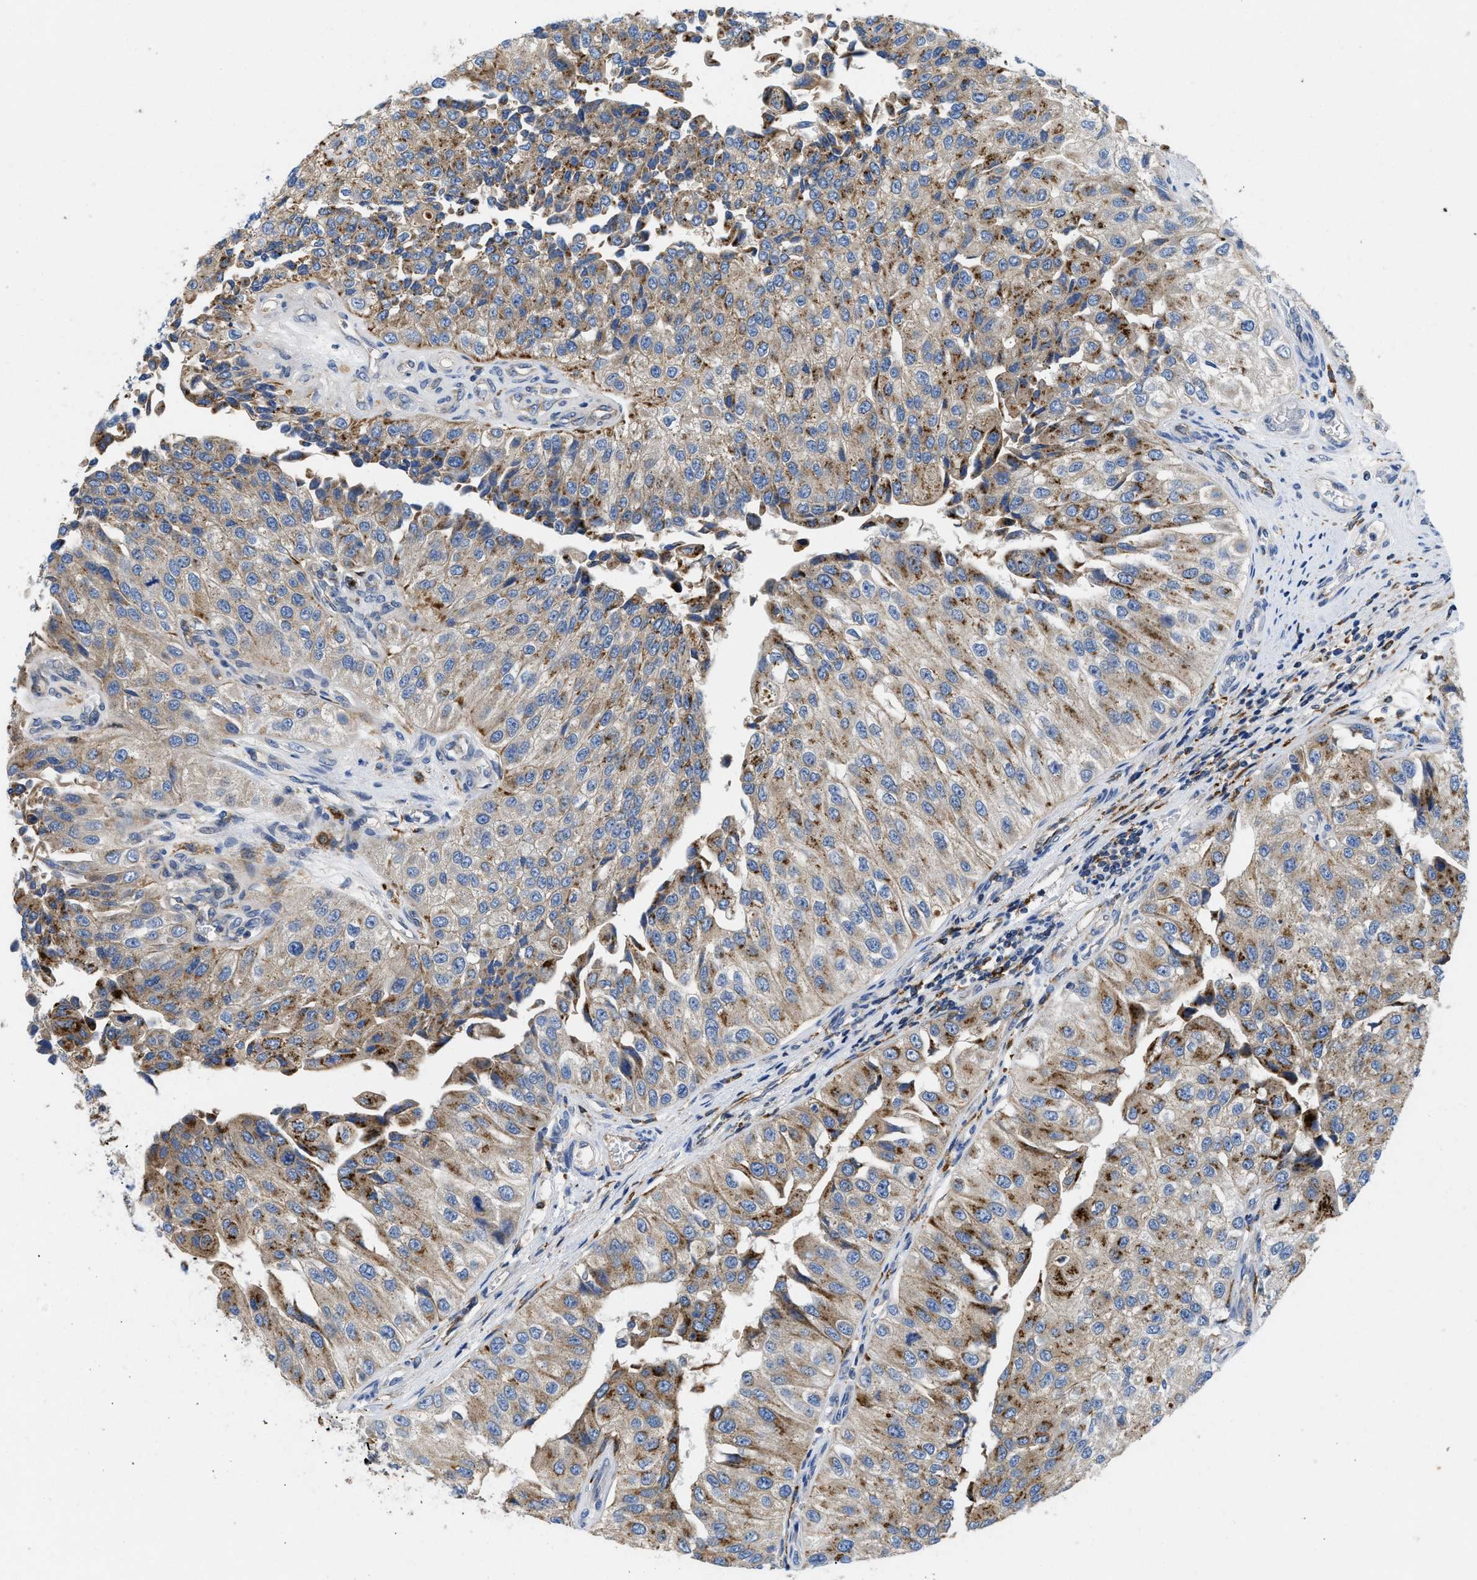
{"staining": {"intensity": "weak", "quantity": ">75%", "location": "cytoplasmic/membranous"}, "tissue": "urothelial cancer", "cell_type": "Tumor cells", "image_type": "cancer", "snomed": [{"axis": "morphology", "description": "Urothelial carcinoma, High grade"}, {"axis": "topography", "description": "Kidney"}, {"axis": "topography", "description": "Urinary bladder"}], "caption": "High-grade urothelial carcinoma stained with DAB (3,3'-diaminobenzidine) immunohistochemistry exhibits low levels of weak cytoplasmic/membranous staining in about >75% of tumor cells.", "gene": "ENPP4", "patient": {"sex": "male", "age": 77}}